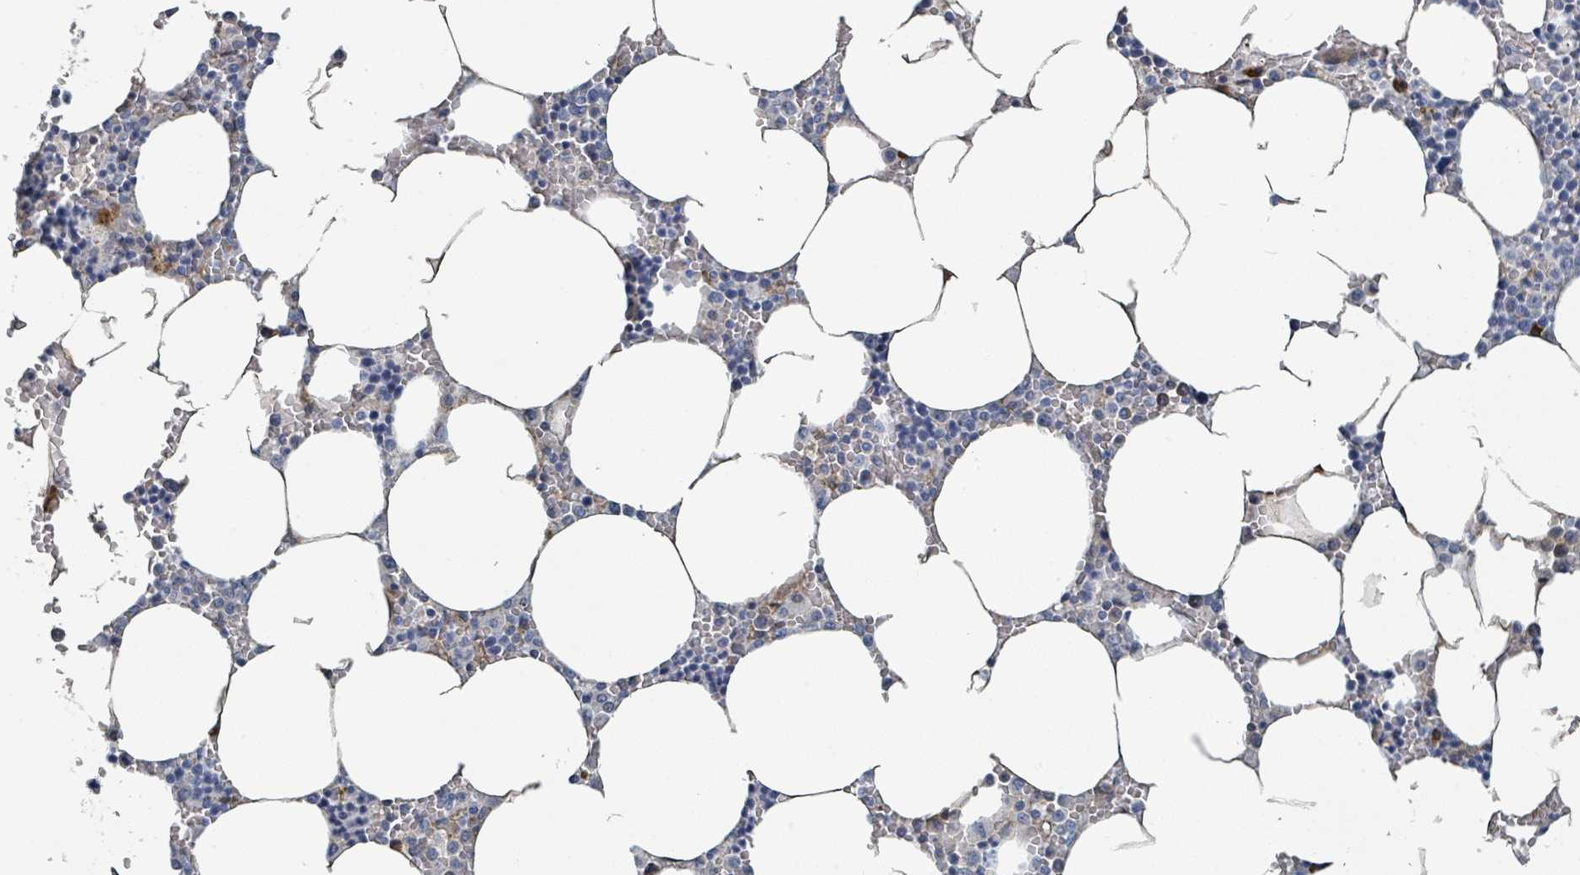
{"staining": {"intensity": "moderate", "quantity": "<25%", "location": "cytoplasmic/membranous"}, "tissue": "bone marrow", "cell_type": "Hematopoietic cells", "image_type": "normal", "snomed": [{"axis": "morphology", "description": "Normal tissue, NOS"}, {"axis": "topography", "description": "Bone marrow"}], "caption": "Hematopoietic cells display moderate cytoplasmic/membranous expression in about <25% of cells in benign bone marrow. (IHC, brightfield microscopy, high magnification).", "gene": "RAB33B", "patient": {"sex": "male", "age": 70}}